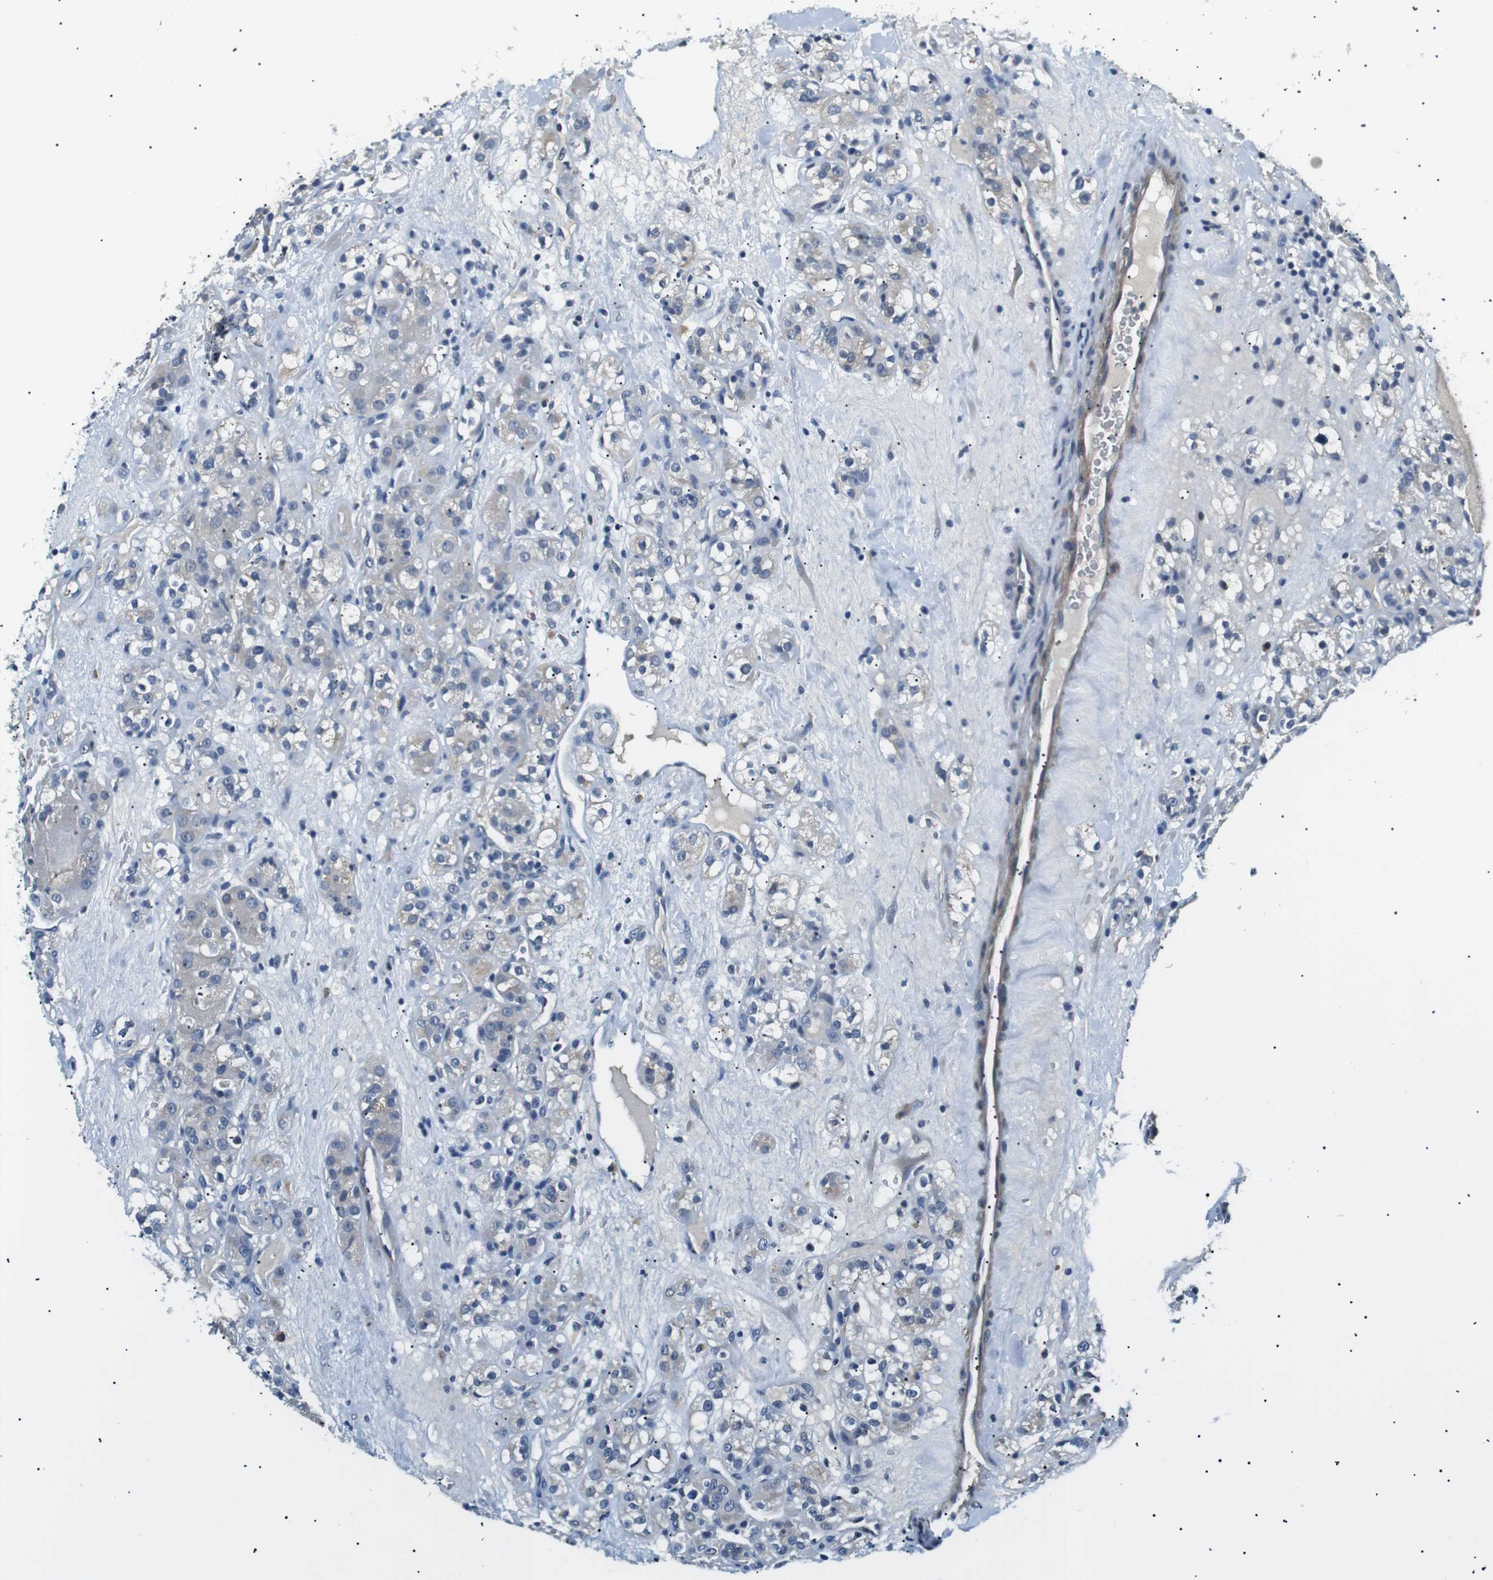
{"staining": {"intensity": "negative", "quantity": "none", "location": "none"}, "tissue": "renal cancer", "cell_type": "Tumor cells", "image_type": "cancer", "snomed": [{"axis": "morphology", "description": "Normal tissue, NOS"}, {"axis": "morphology", "description": "Adenocarcinoma, NOS"}, {"axis": "topography", "description": "Kidney"}], "caption": "High power microscopy histopathology image of an immunohistochemistry (IHC) micrograph of adenocarcinoma (renal), revealing no significant staining in tumor cells. (Stains: DAB (3,3'-diaminobenzidine) immunohistochemistry (IHC) with hematoxylin counter stain, Microscopy: brightfield microscopy at high magnification).", "gene": "WSCD1", "patient": {"sex": "male", "age": 61}}